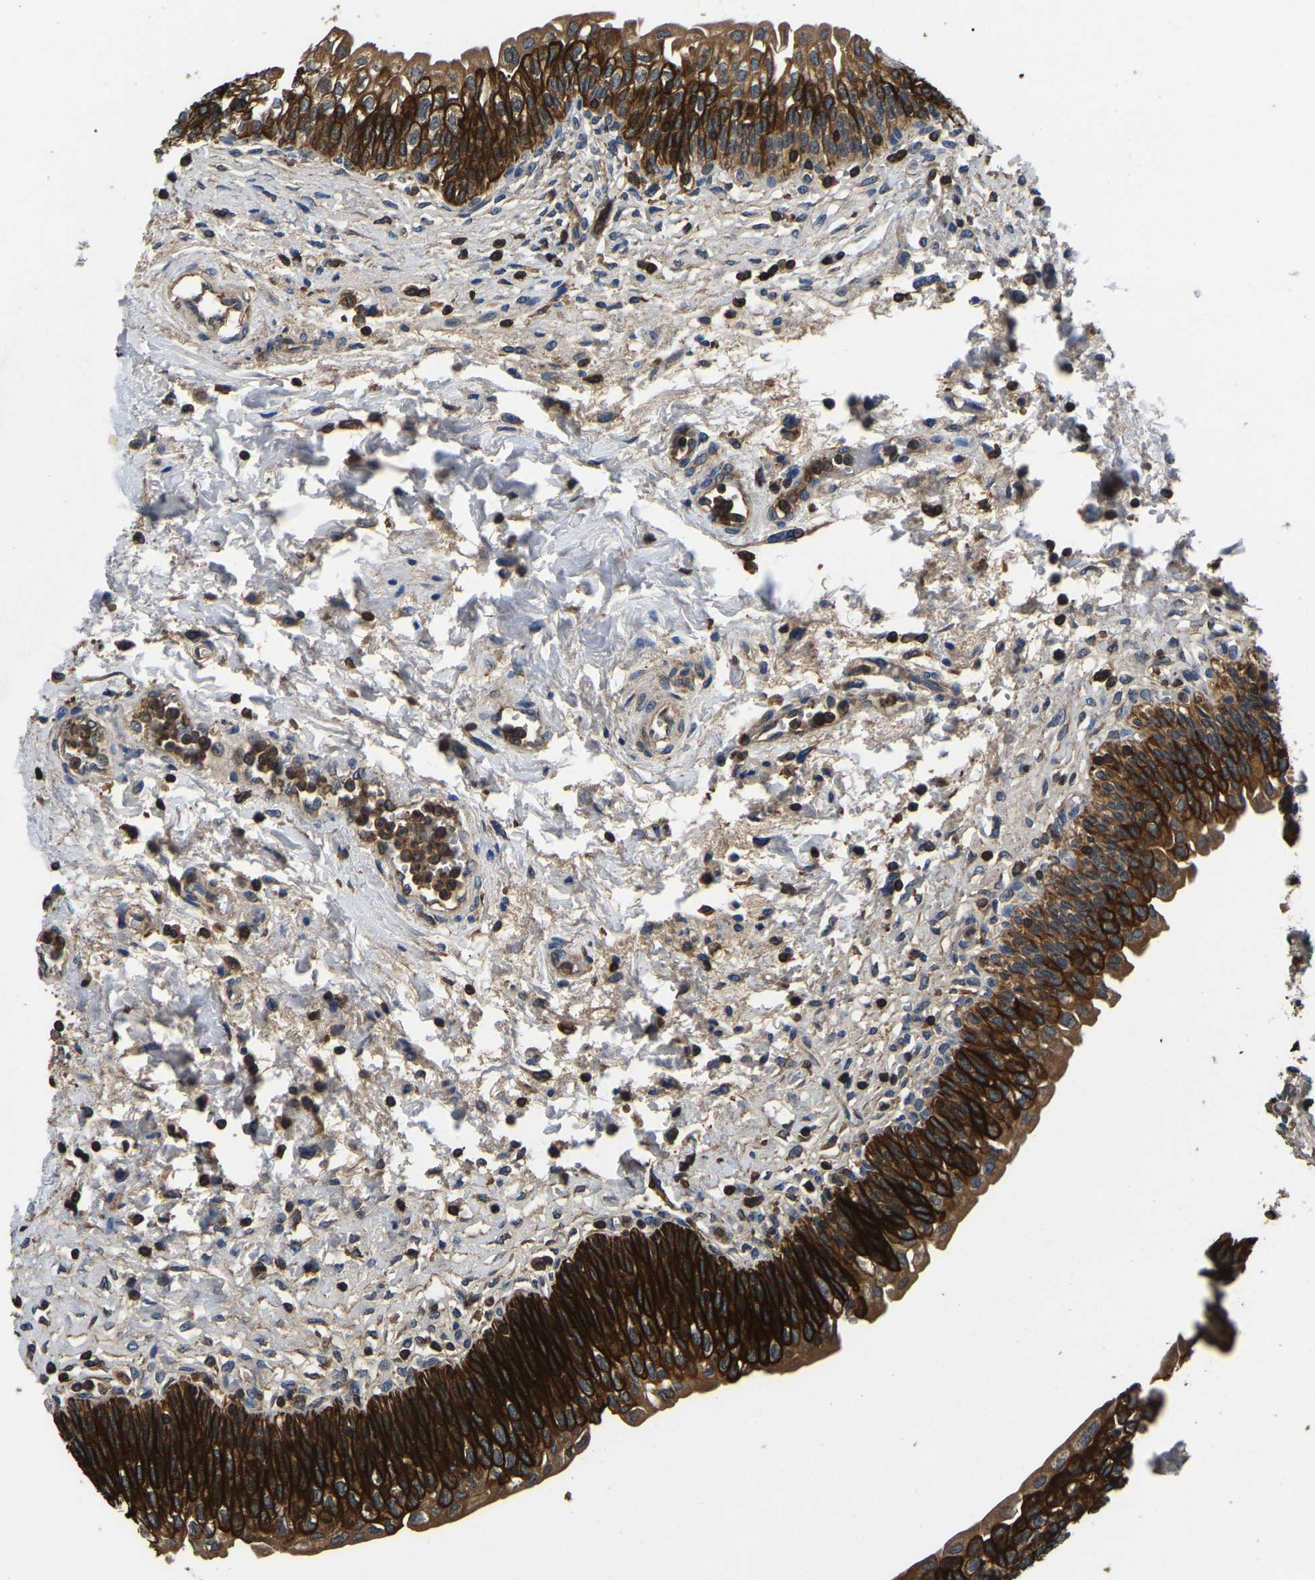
{"staining": {"intensity": "strong", "quantity": ">75%", "location": "cytoplasmic/membranous"}, "tissue": "urinary bladder", "cell_type": "Urothelial cells", "image_type": "normal", "snomed": [{"axis": "morphology", "description": "Normal tissue, NOS"}, {"axis": "topography", "description": "Urinary bladder"}], "caption": "Unremarkable urinary bladder demonstrates strong cytoplasmic/membranous positivity in approximately >75% of urothelial cells, visualized by immunohistochemistry.", "gene": "SMPD2", "patient": {"sex": "male", "age": 55}}